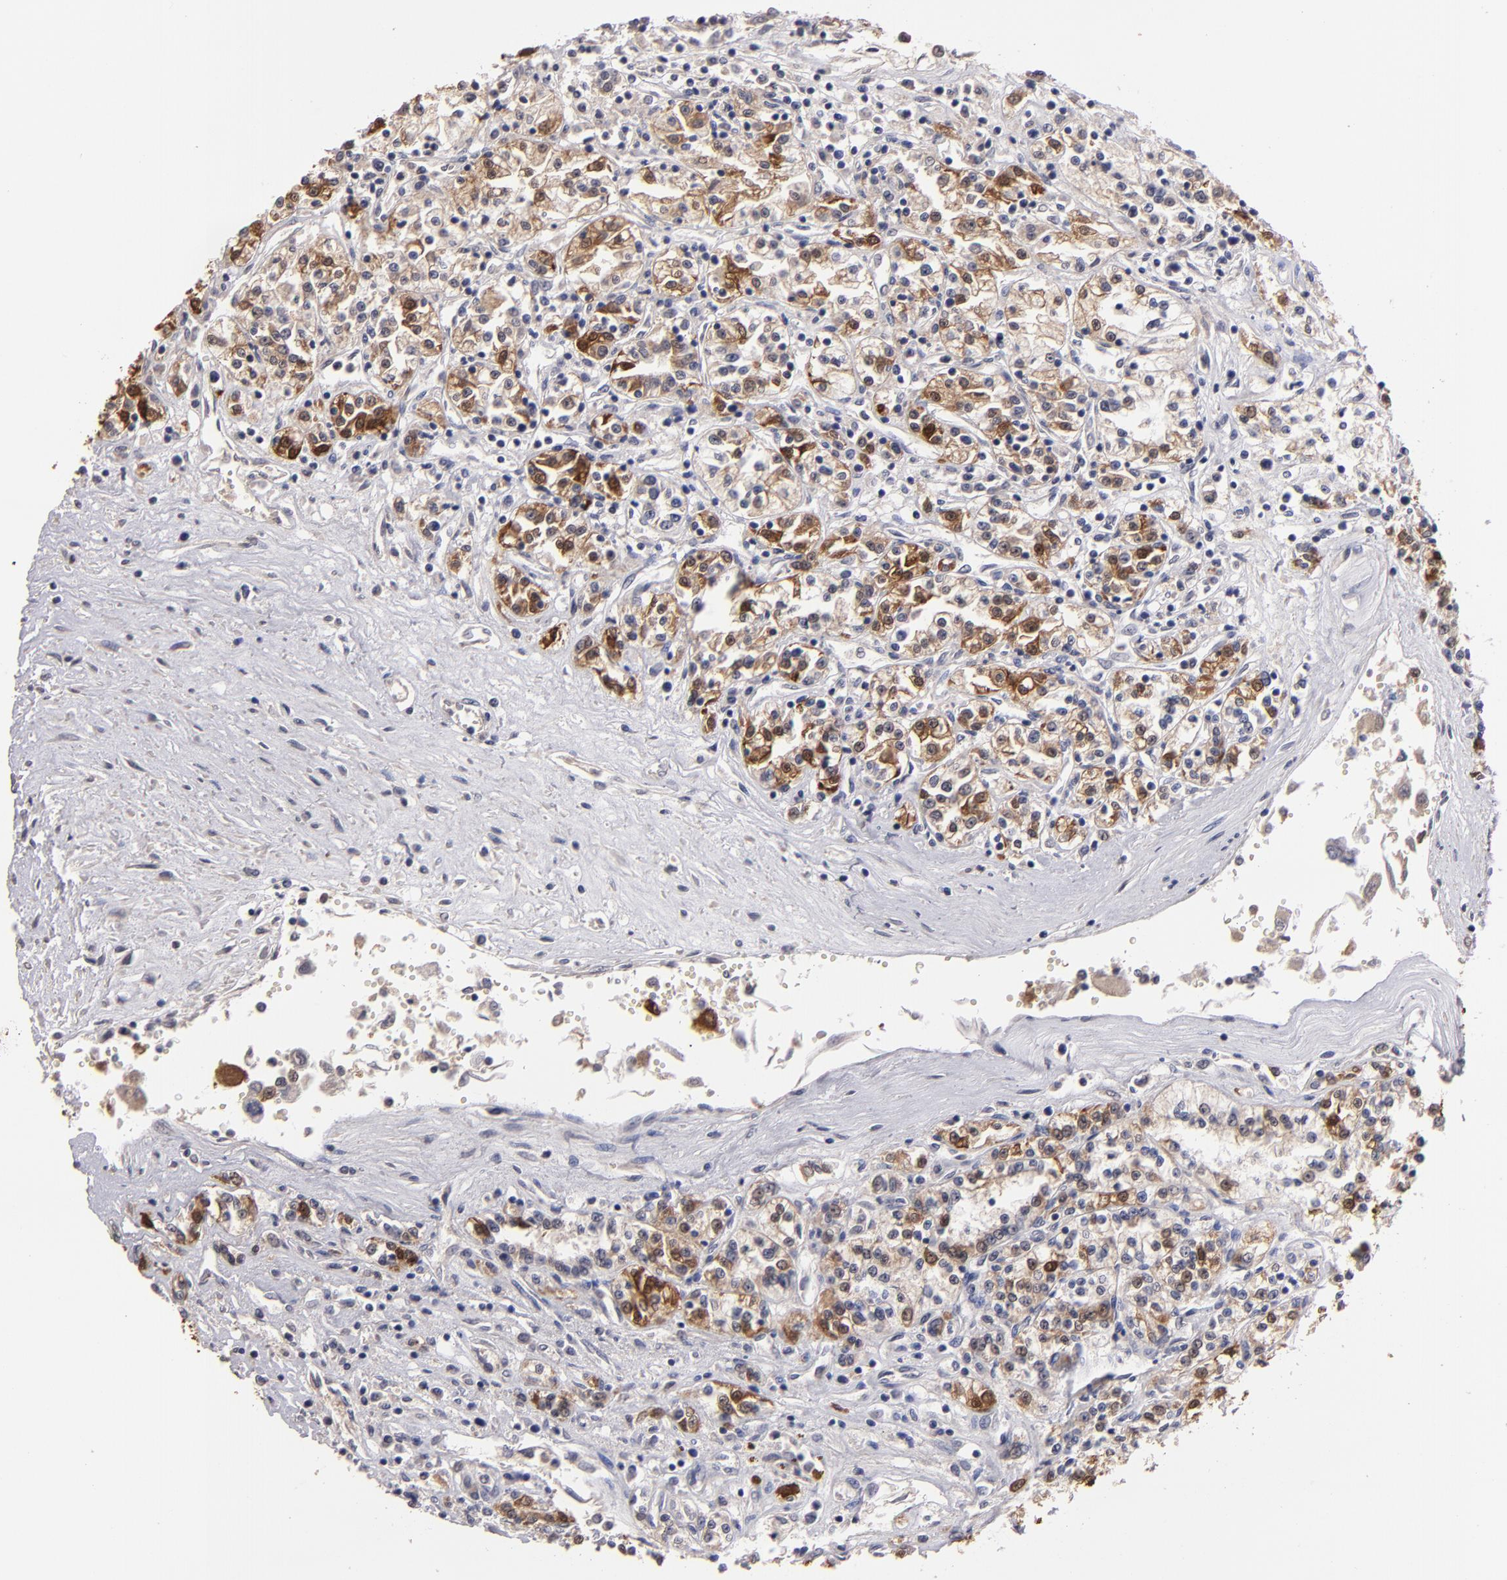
{"staining": {"intensity": "moderate", "quantity": "25%-75%", "location": "cytoplasmic/membranous,nuclear"}, "tissue": "renal cancer", "cell_type": "Tumor cells", "image_type": "cancer", "snomed": [{"axis": "morphology", "description": "Adenocarcinoma, NOS"}, {"axis": "topography", "description": "Kidney"}], "caption": "The micrograph reveals staining of renal cancer, revealing moderate cytoplasmic/membranous and nuclear protein staining (brown color) within tumor cells.", "gene": "S100A1", "patient": {"sex": "female", "age": 76}}